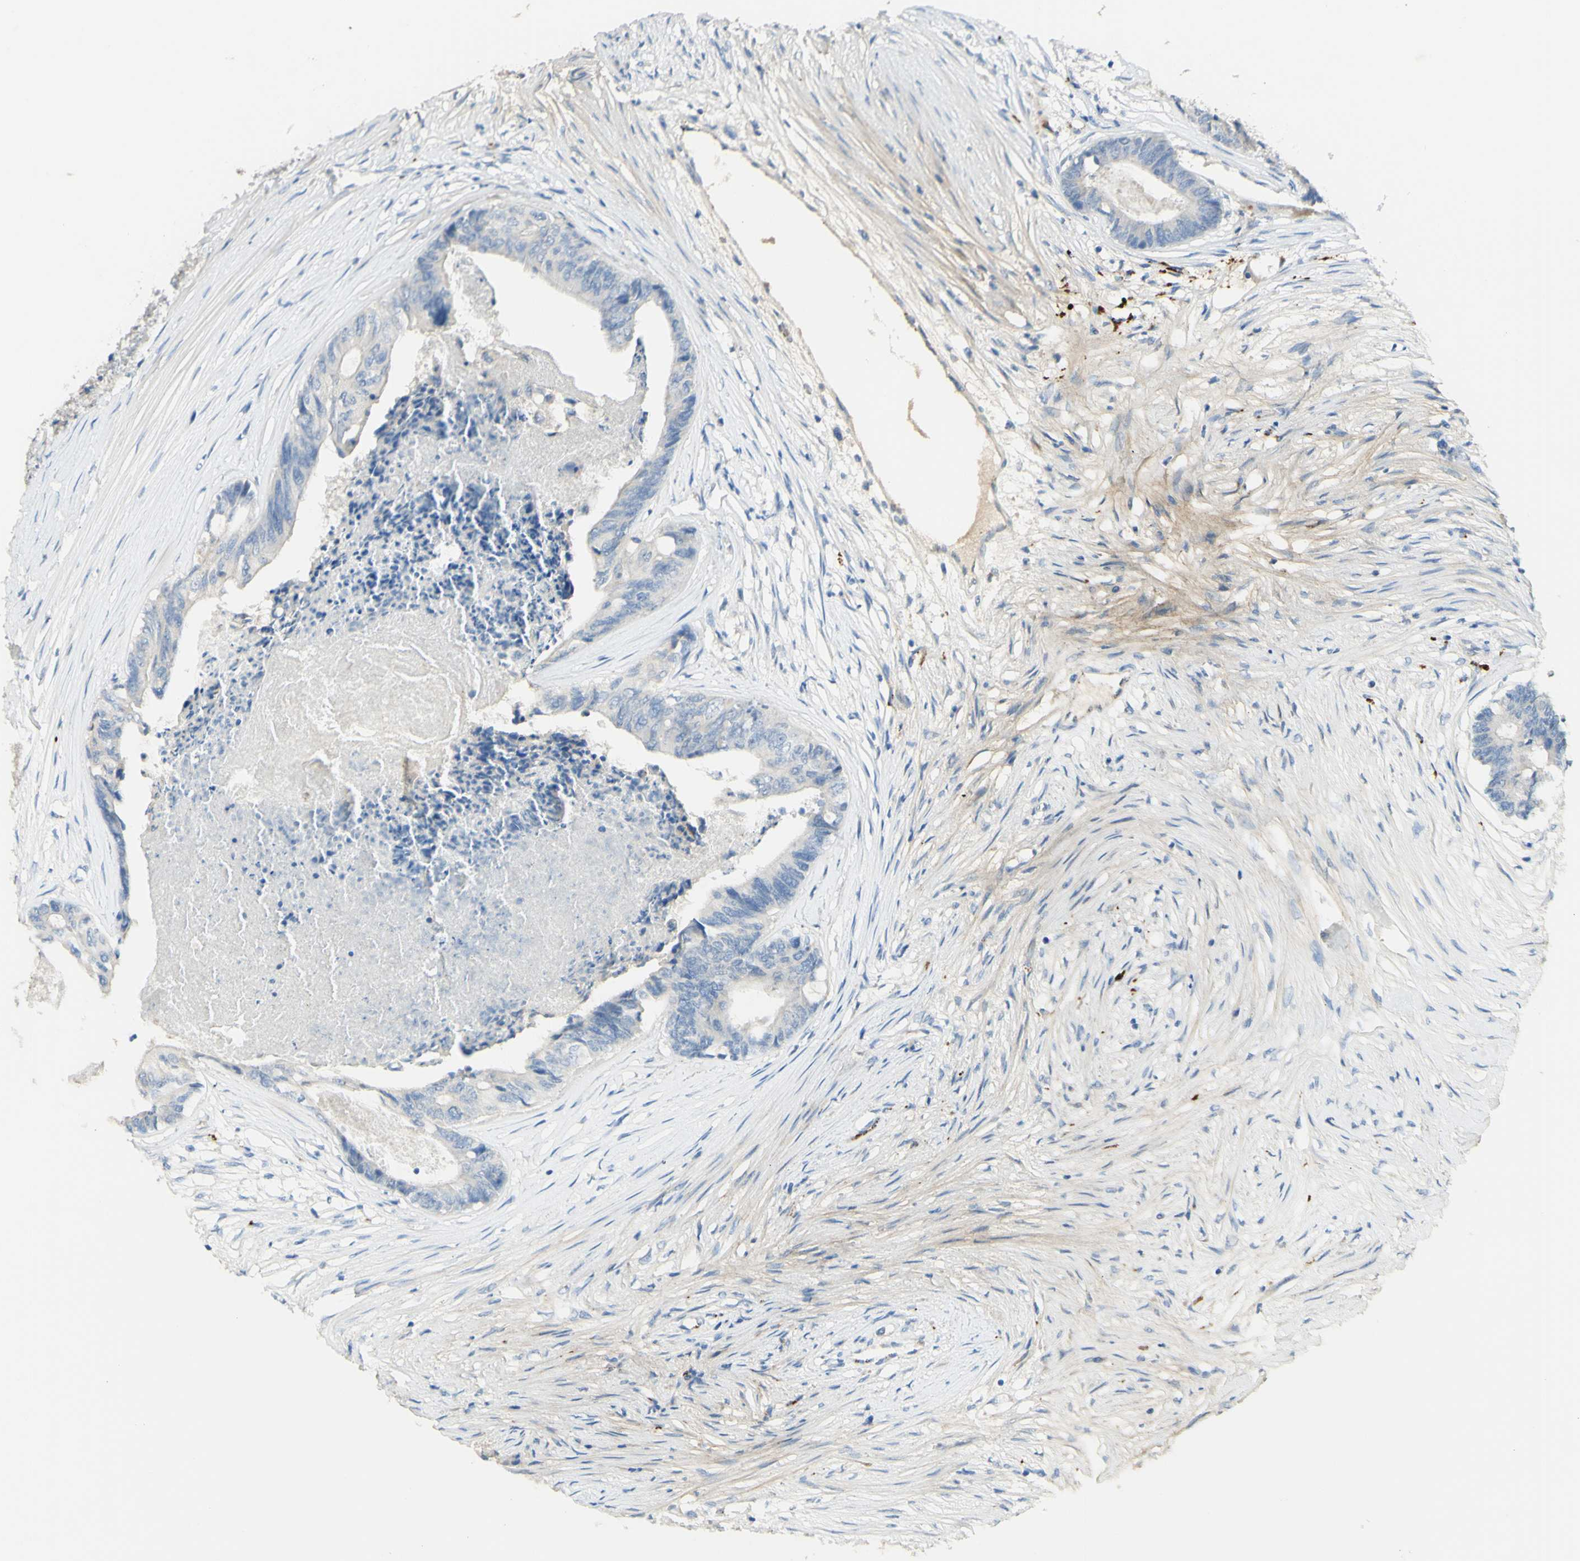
{"staining": {"intensity": "negative", "quantity": "none", "location": "none"}, "tissue": "colorectal cancer", "cell_type": "Tumor cells", "image_type": "cancer", "snomed": [{"axis": "morphology", "description": "Adenocarcinoma, NOS"}, {"axis": "topography", "description": "Rectum"}], "caption": "A histopathology image of human colorectal cancer (adenocarcinoma) is negative for staining in tumor cells.", "gene": "GAN", "patient": {"sex": "male", "age": 63}}